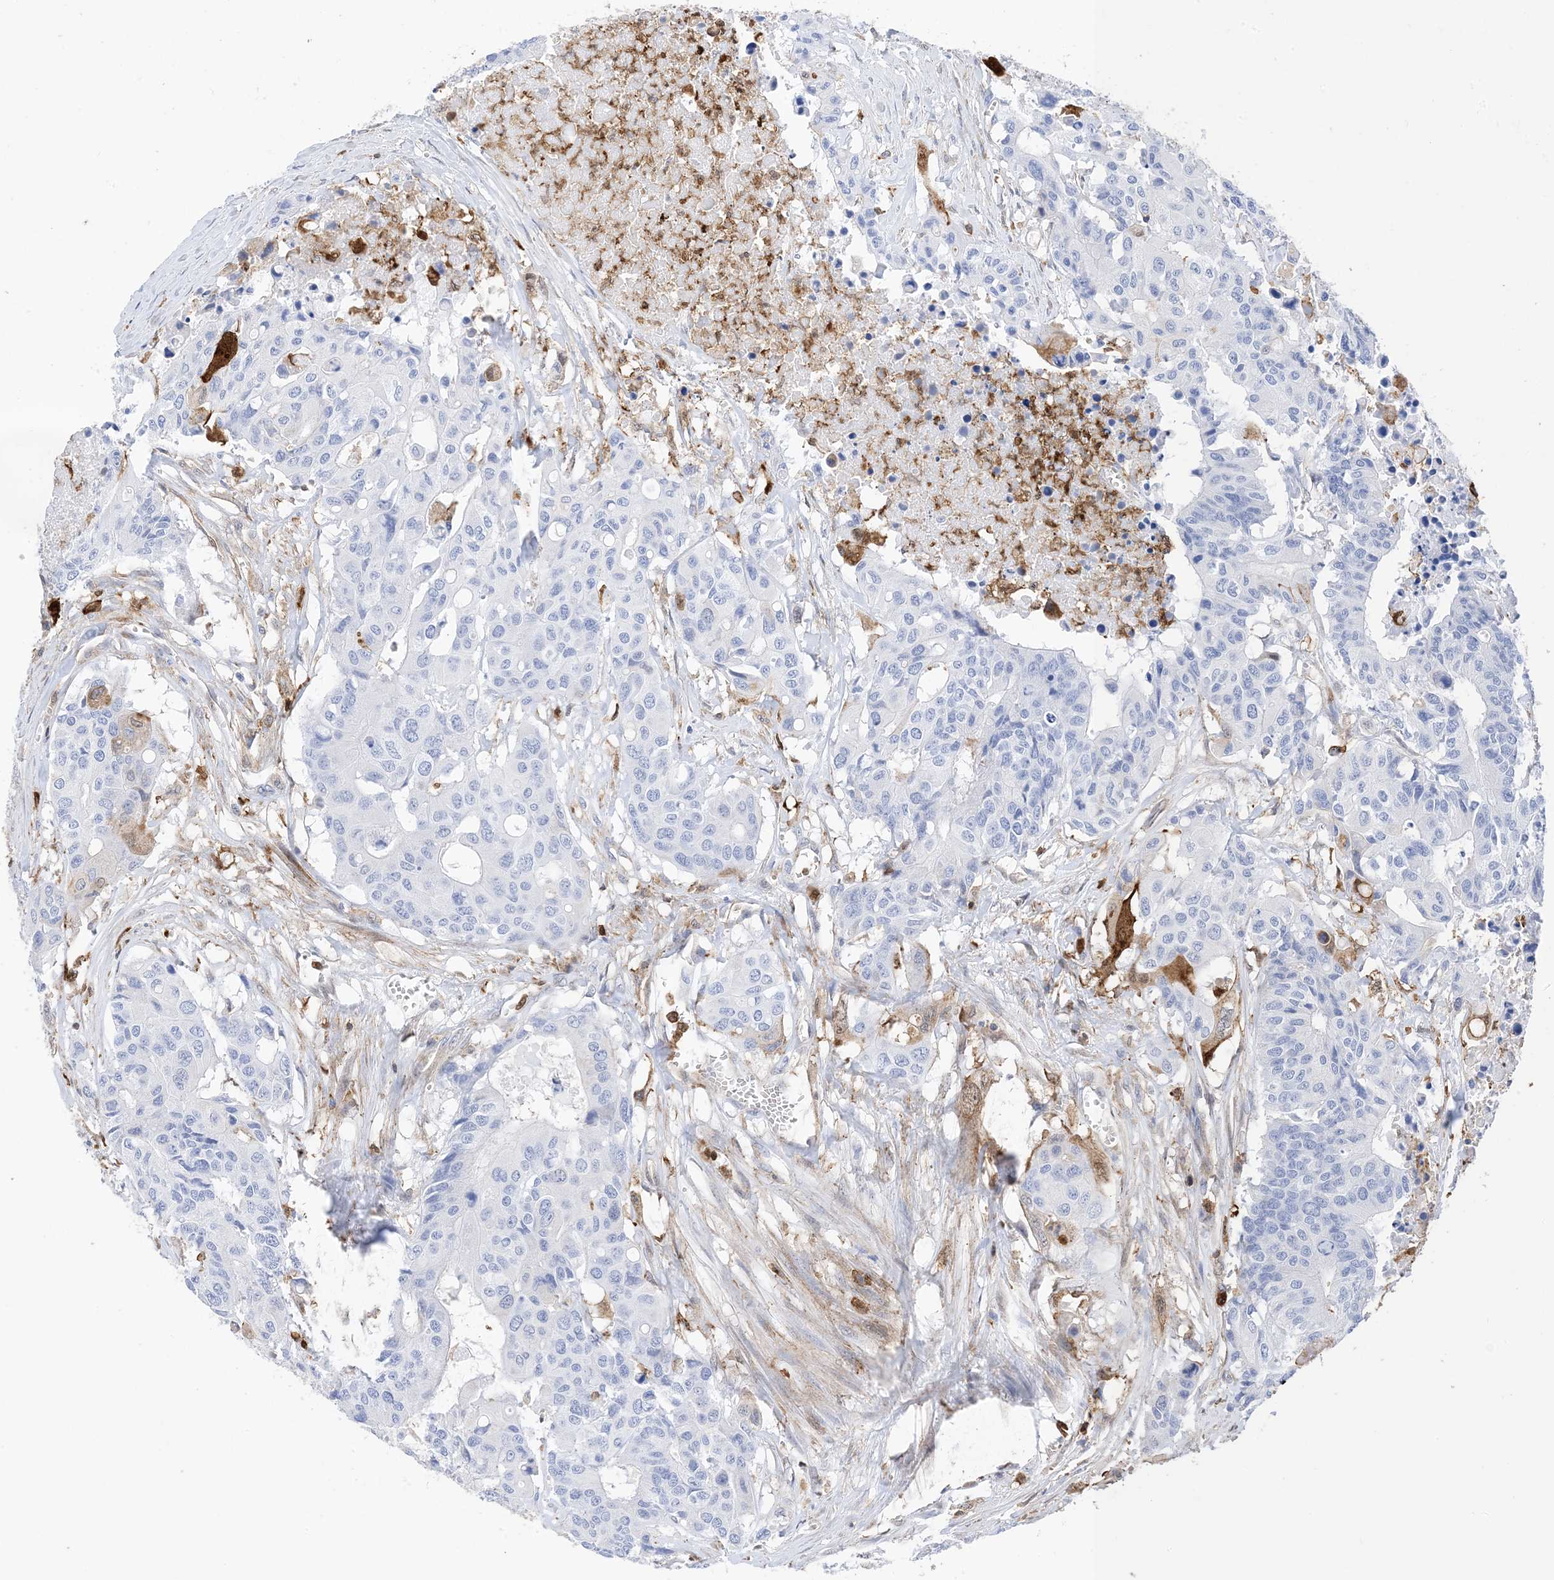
{"staining": {"intensity": "negative", "quantity": "none", "location": "none"}, "tissue": "colorectal cancer", "cell_type": "Tumor cells", "image_type": "cancer", "snomed": [{"axis": "morphology", "description": "Adenocarcinoma, NOS"}, {"axis": "topography", "description": "Colon"}], "caption": "Immunohistochemical staining of colorectal adenocarcinoma reveals no significant staining in tumor cells.", "gene": "ANXA1", "patient": {"sex": "male", "age": 77}}